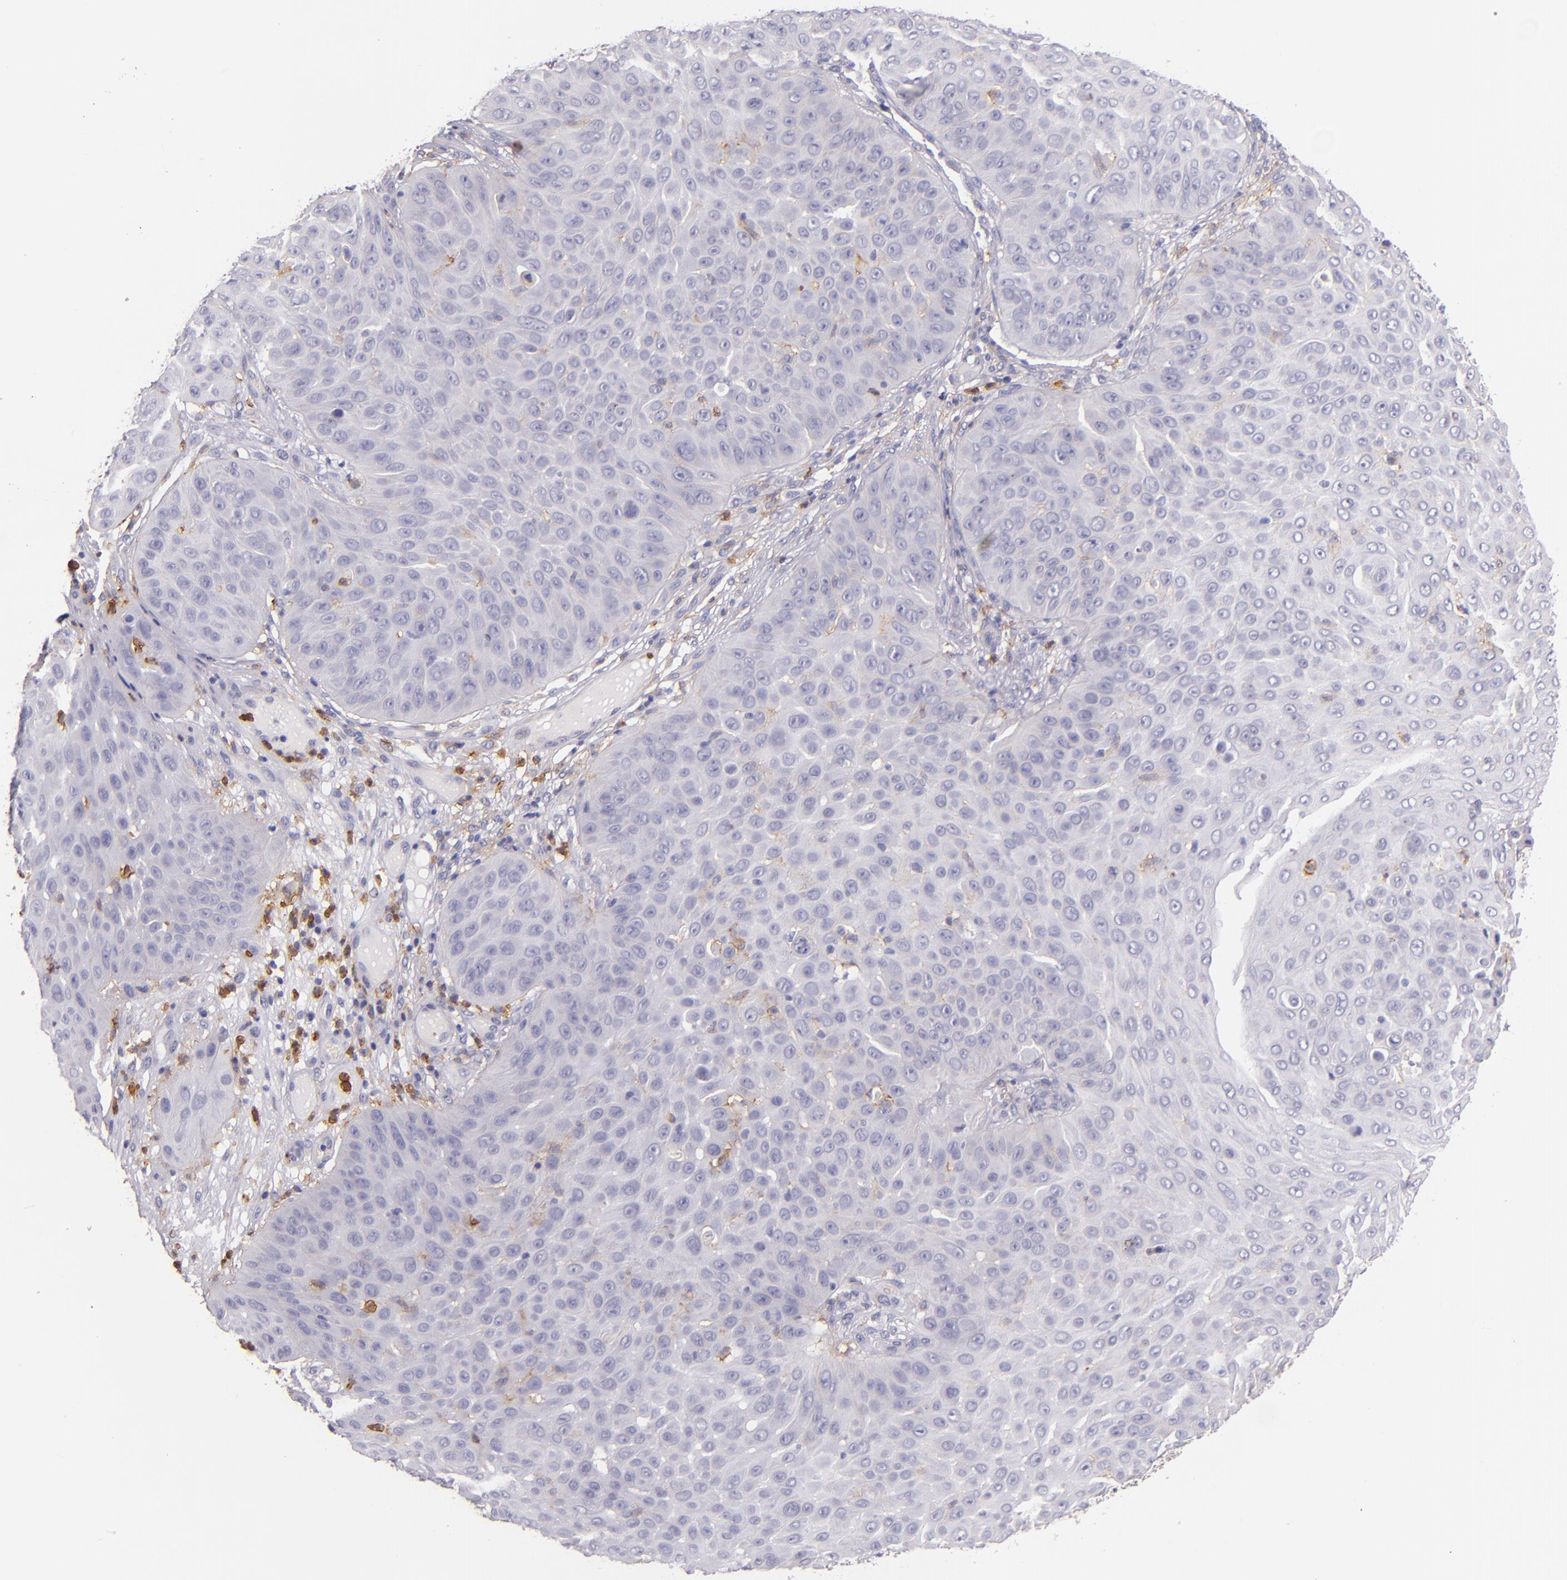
{"staining": {"intensity": "weak", "quantity": "25%-75%", "location": "cytoplasmic/membranous"}, "tissue": "skin cancer", "cell_type": "Tumor cells", "image_type": "cancer", "snomed": [{"axis": "morphology", "description": "Squamous cell carcinoma, NOS"}, {"axis": "topography", "description": "Skin"}], "caption": "Immunohistochemistry (IHC) micrograph of skin cancer stained for a protein (brown), which exhibits low levels of weak cytoplasmic/membranous expression in about 25%-75% of tumor cells.", "gene": "C5AR1", "patient": {"sex": "male", "age": 82}}